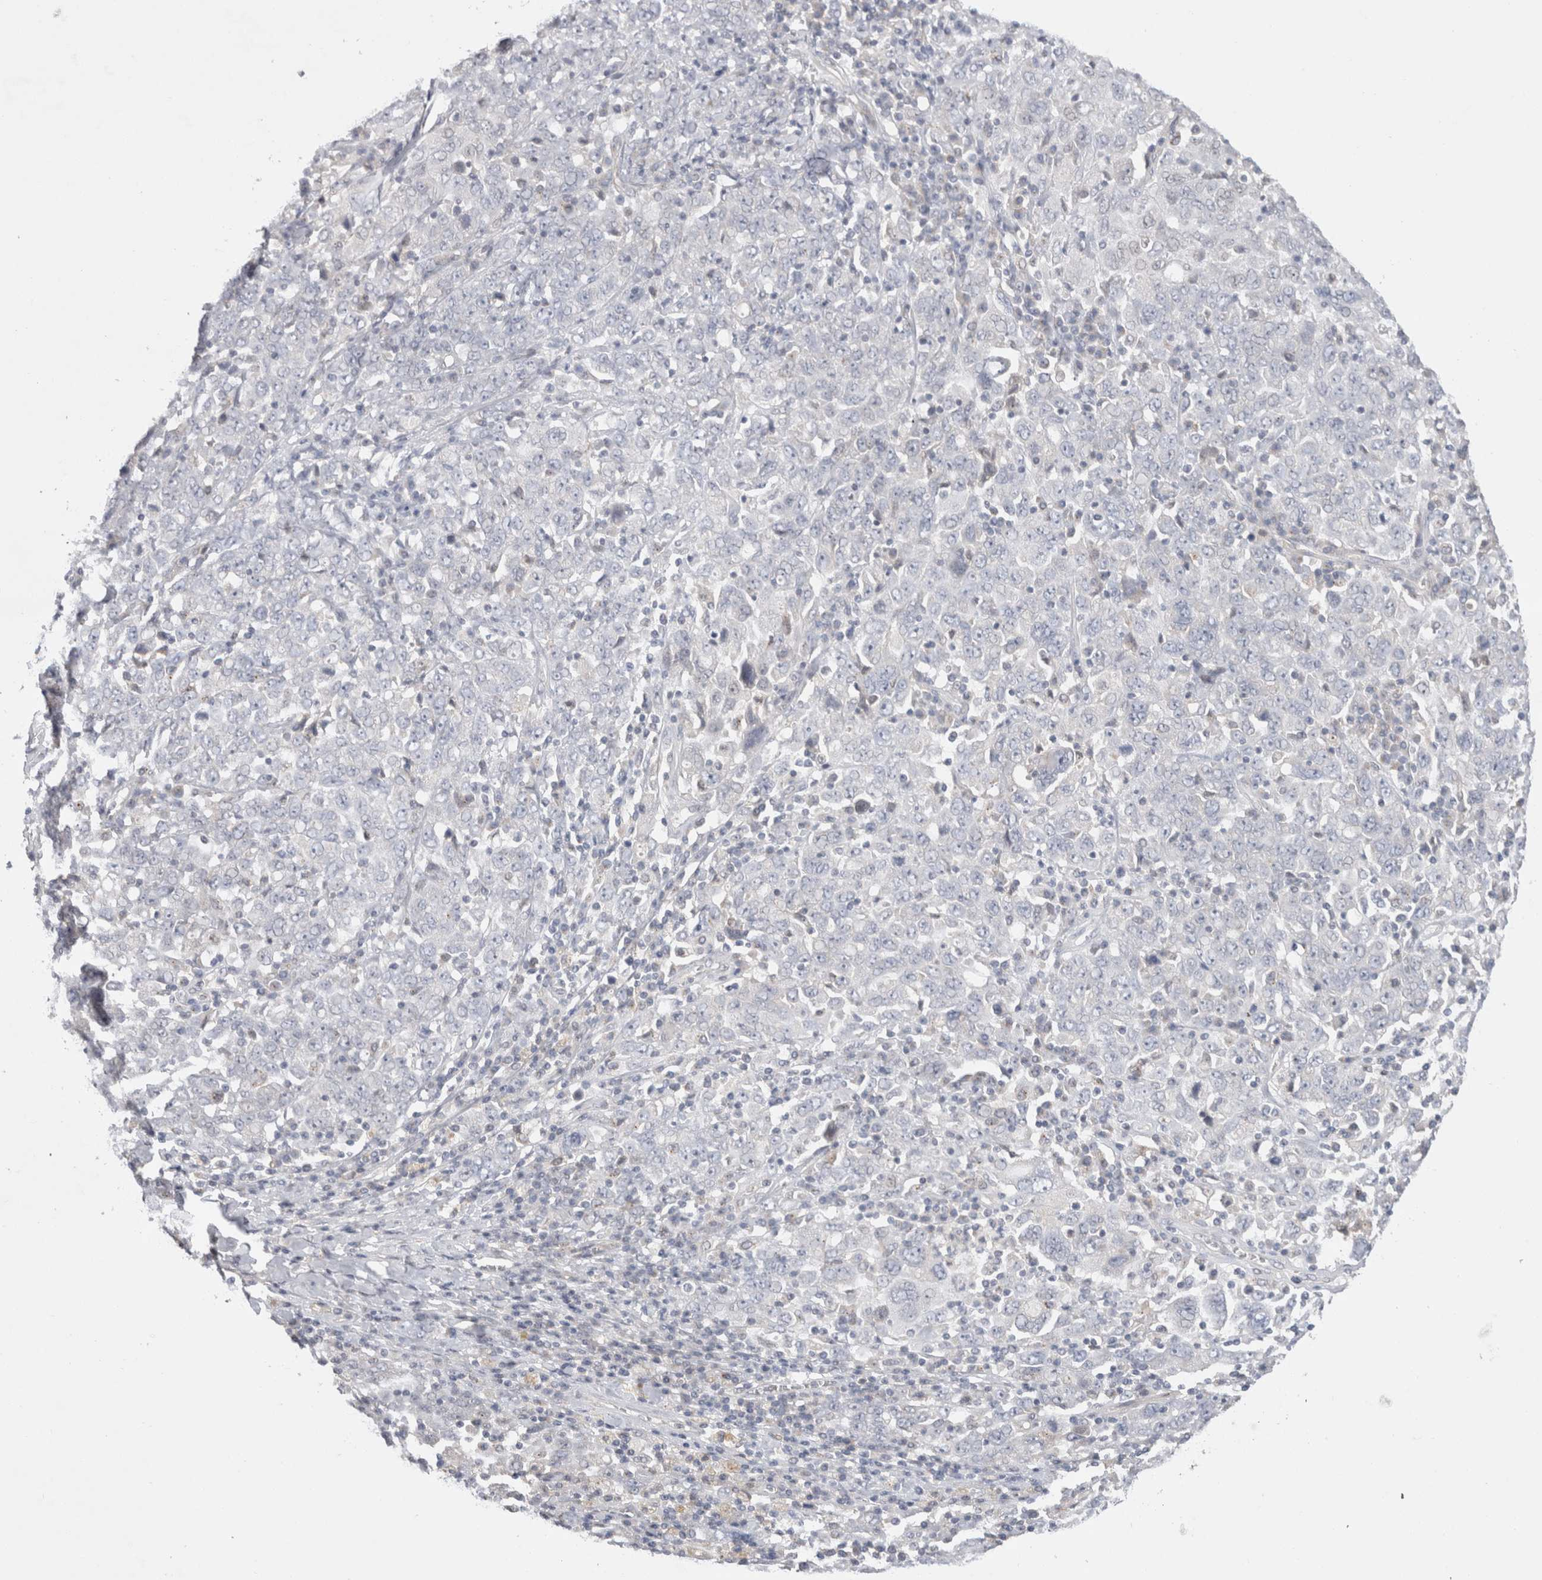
{"staining": {"intensity": "negative", "quantity": "none", "location": "none"}, "tissue": "ovarian cancer", "cell_type": "Tumor cells", "image_type": "cancer", "snomed": [{"axis": "morphology", "description": "Carcinoma, endometroid"}, {"axis": "topography", "description": "Ovary"}], "caption": "Image shows no significant protein positivity in tumor cells of endometroid carcinoma (ovarian).", "gene": "BICD2", "patient": {"sex": "female", "age": 62}}